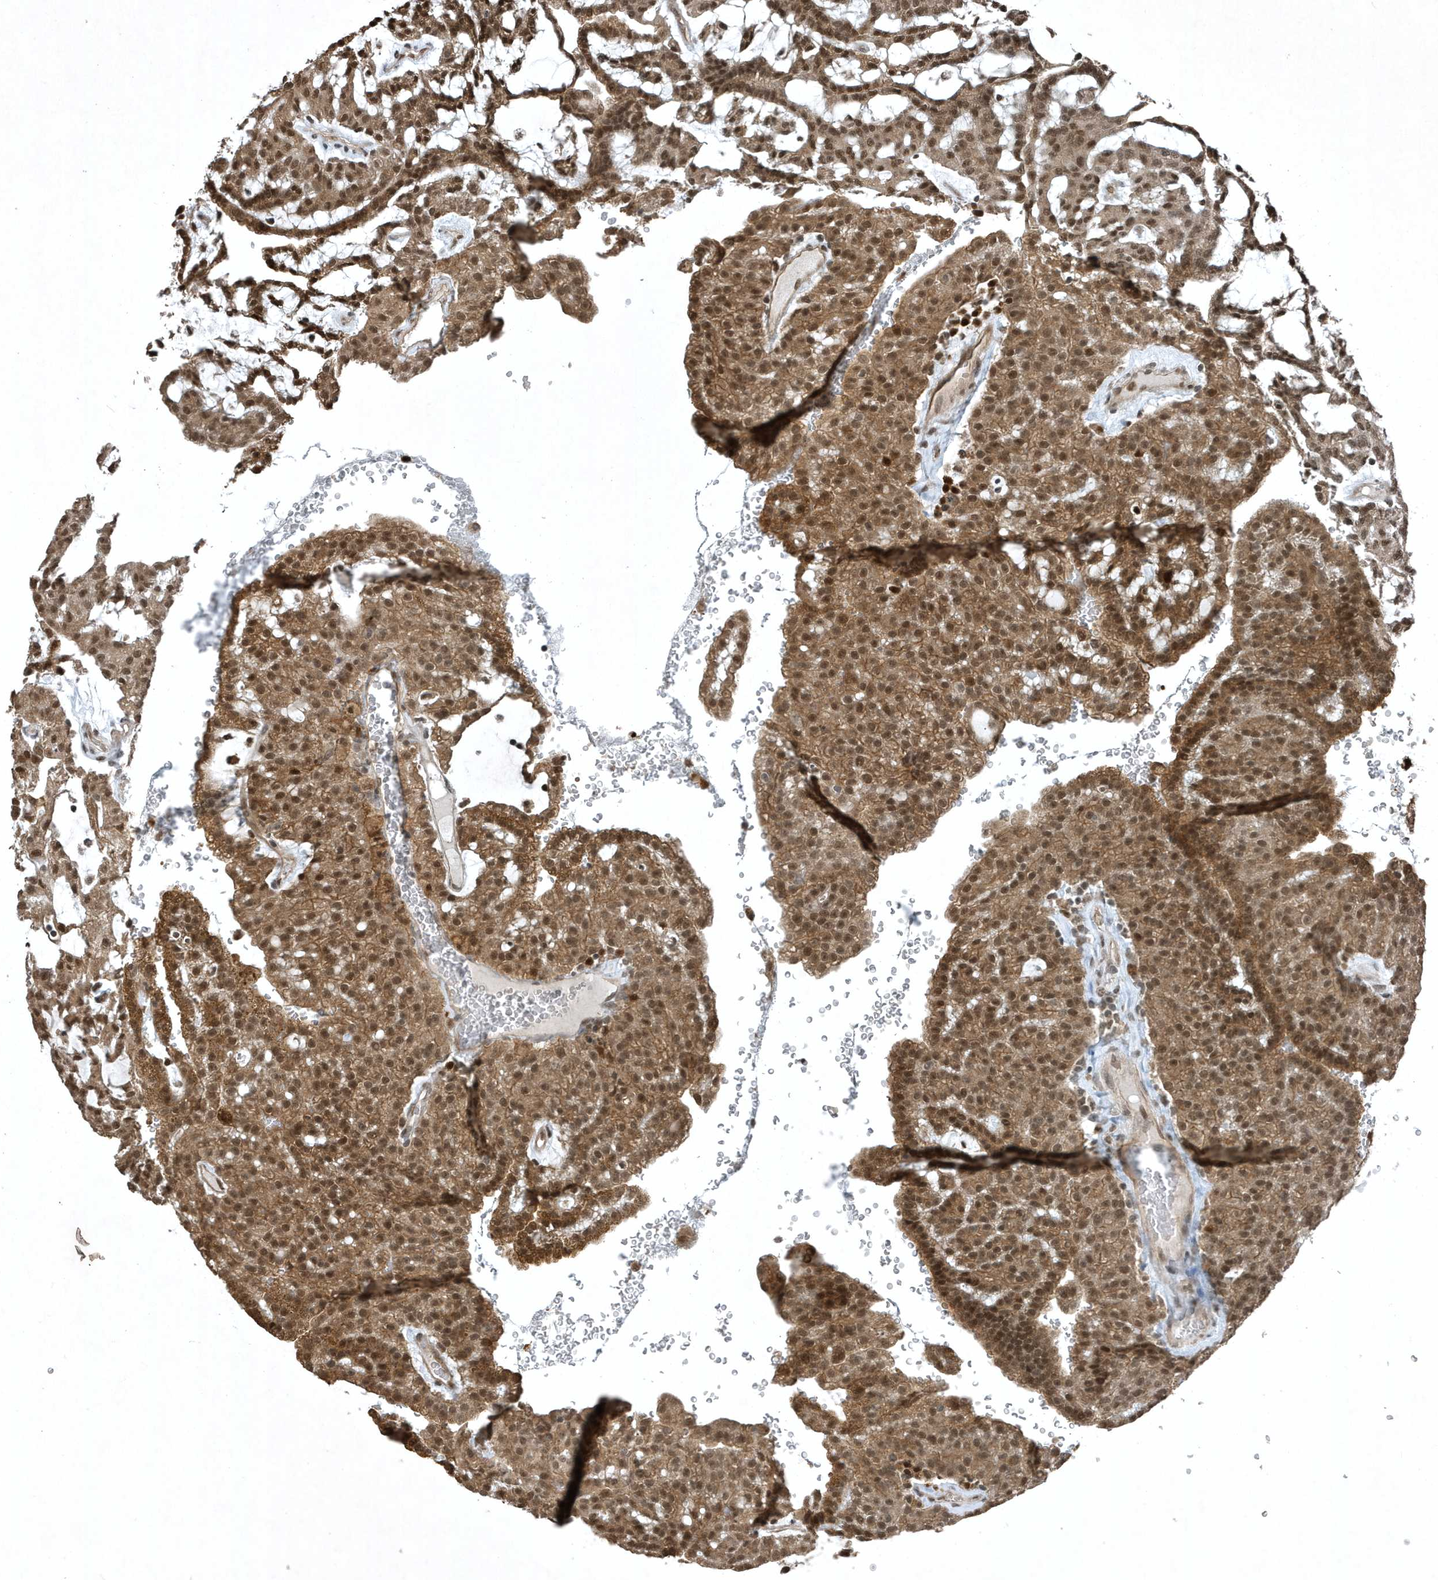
{"staining": {"intensity": "moderate", "quantity": ">75%", "location": "cytoplasmic/membranous,nuclear"}, "tissue": "renal cancer", "cell_type": "Tumor cells", "image_type": "cancer", "snomed": [{"axis": "morphology", "description": "Adenocarcinoma, NOS"}, {"axis": "topography", "description": "Kidney"}], "caption": "The immunohistochemical stain labels moderate cytoplasmic/membranous and nuclear positivity in tumor cells of renal cancer (adenocarcinoma) tissue.", "gene": "HSPA1A", "patient": {"sex": "male", "age": 63}}